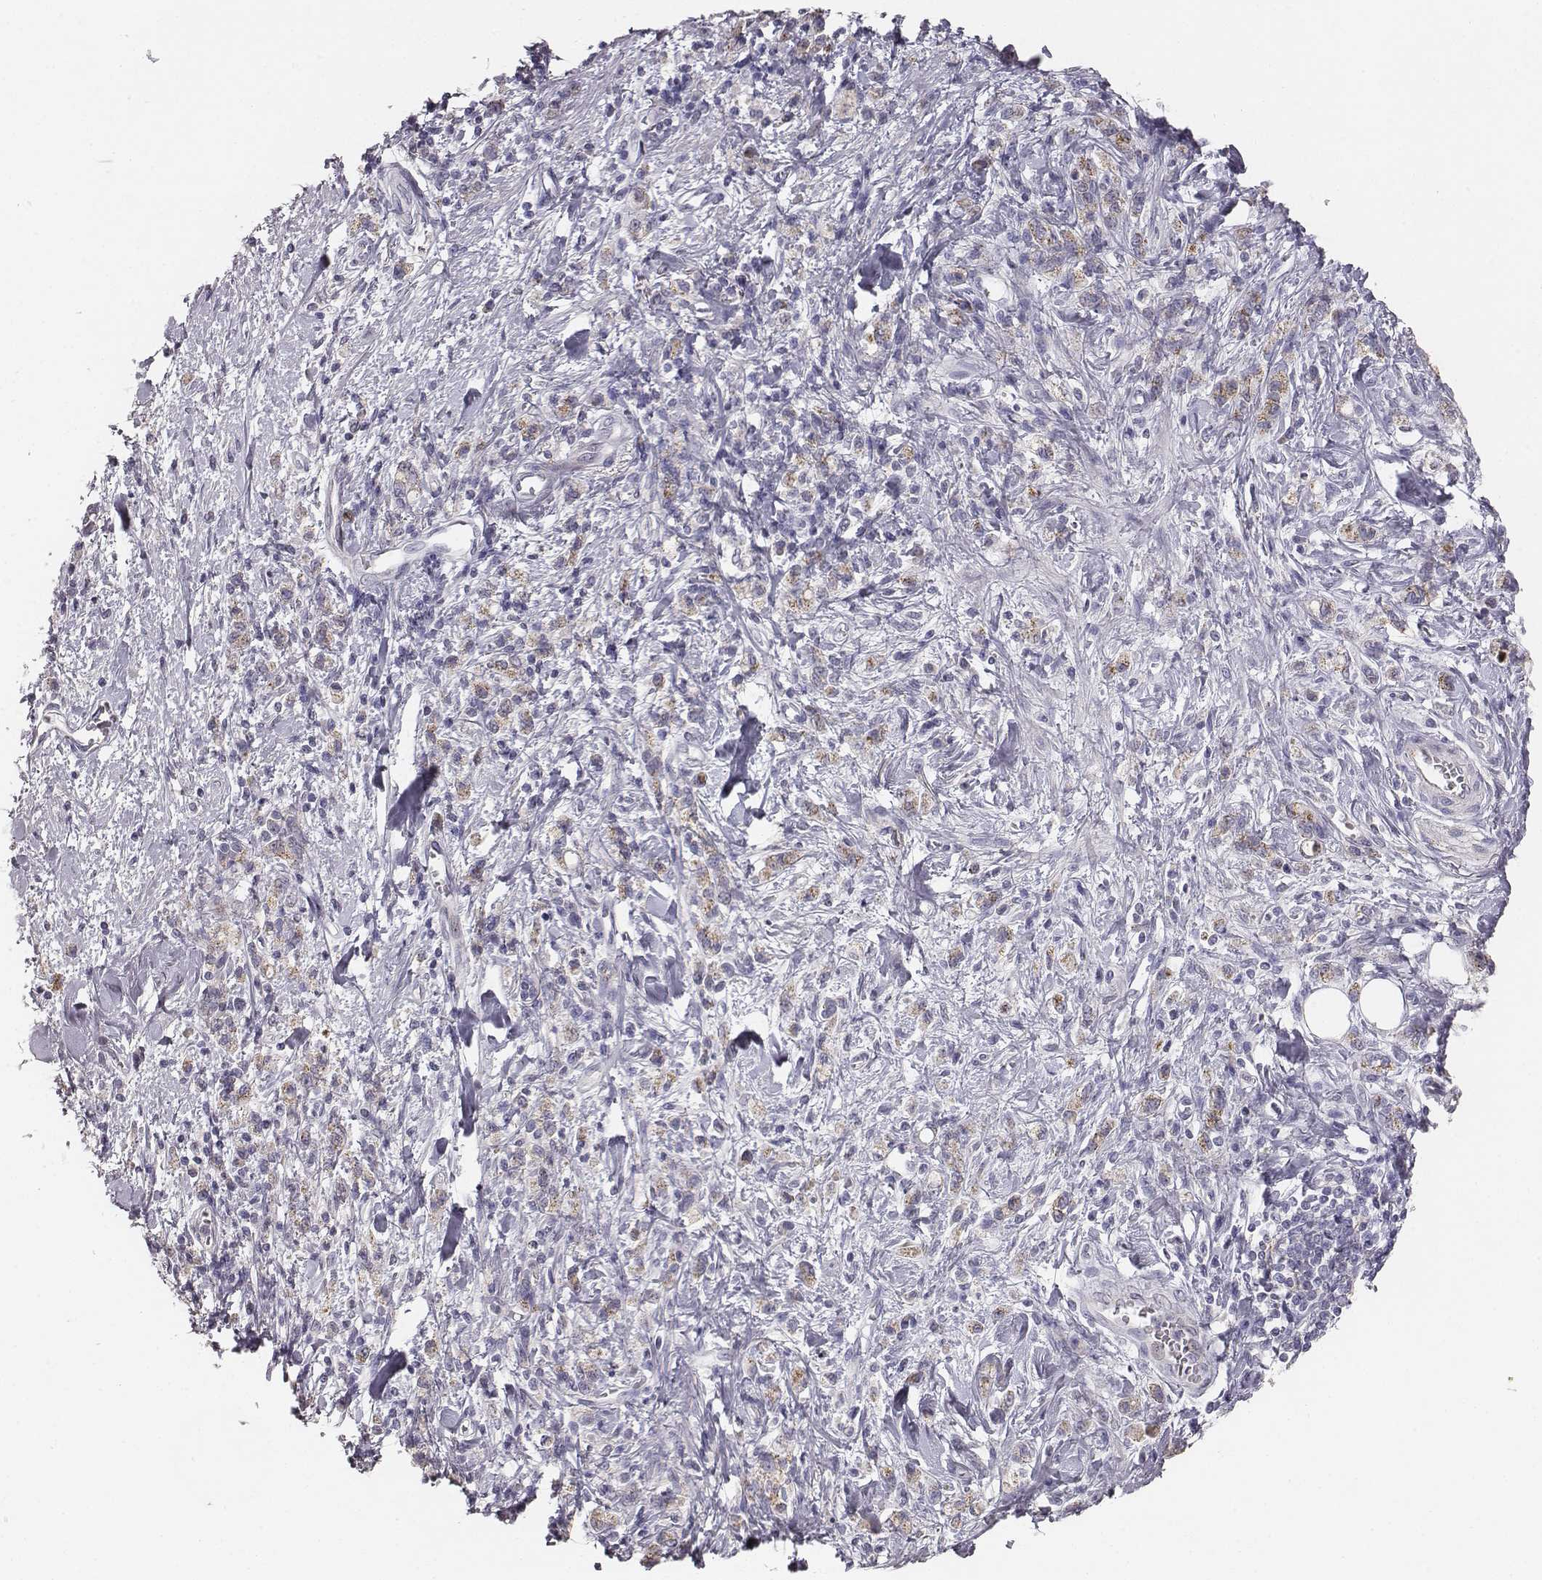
{"staining": {"intensity": "weak", "quantity": ">75%", "location": "cytoplasmic/membranous"}, "tissue": "stomach cancer", "cell_type": "Tumor cells", "image_type": "cancer", "snomed": [{"axis": "morphology", "description": "Adenocarcinoma, NOS"}, {"axis": "topography", "description": "Stomach"}], "caption": "A brown stain highlights weak cytoplasmic/membranous staining of a protein in stomach adenocarcinoma tumor cells. (Brightfield microscopy of DAB IHC at high magnification).", "gene": "ABCD3", "patient": {"sex": "male", "age": 77}}